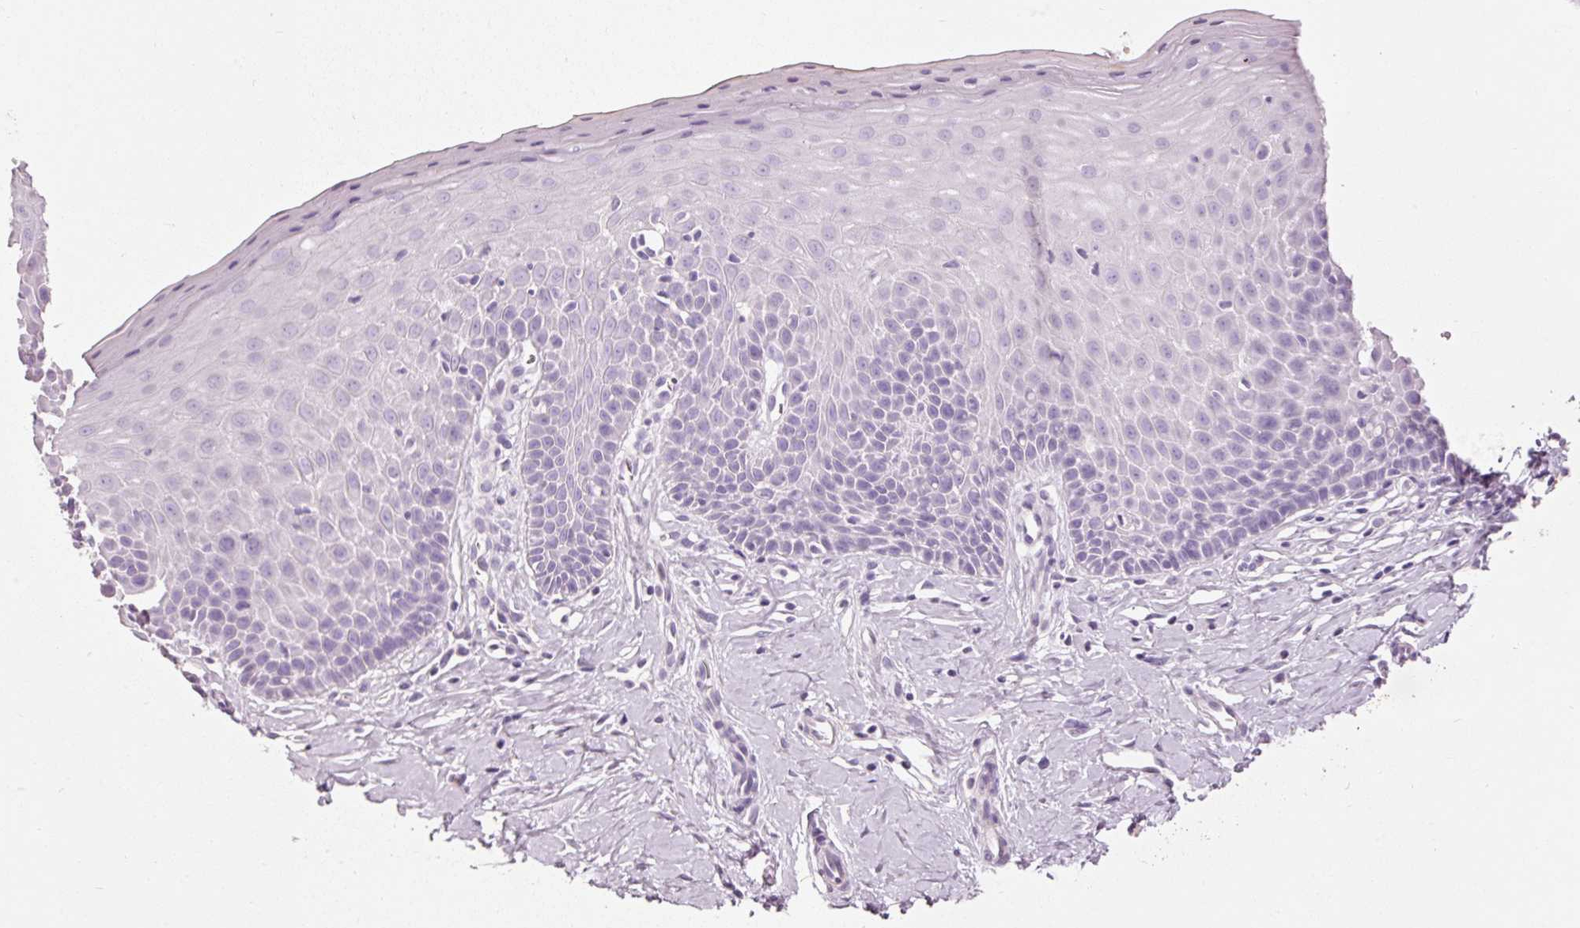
{"staining": {"intensity": "moderate", "quantity": "25%-75%", "location": "cytoplasmic/membranous"}, "tissue": "cervix", "cell_type": "Glandular cells", "image_type": "normal", "snomed": [{"axis": "morphology", "description": "Normal tissue, NOS"}, {"axis": "topography", "description": "Cervix"}], "caption": "Moderate cytoplasmic/membranous expression for a protein is identified in about 25%-75% of glandular cells of normal cervix using immunohistochemistry.", "gene": "MUC5AC", "patient": {"sex": "female", "age": 36}}